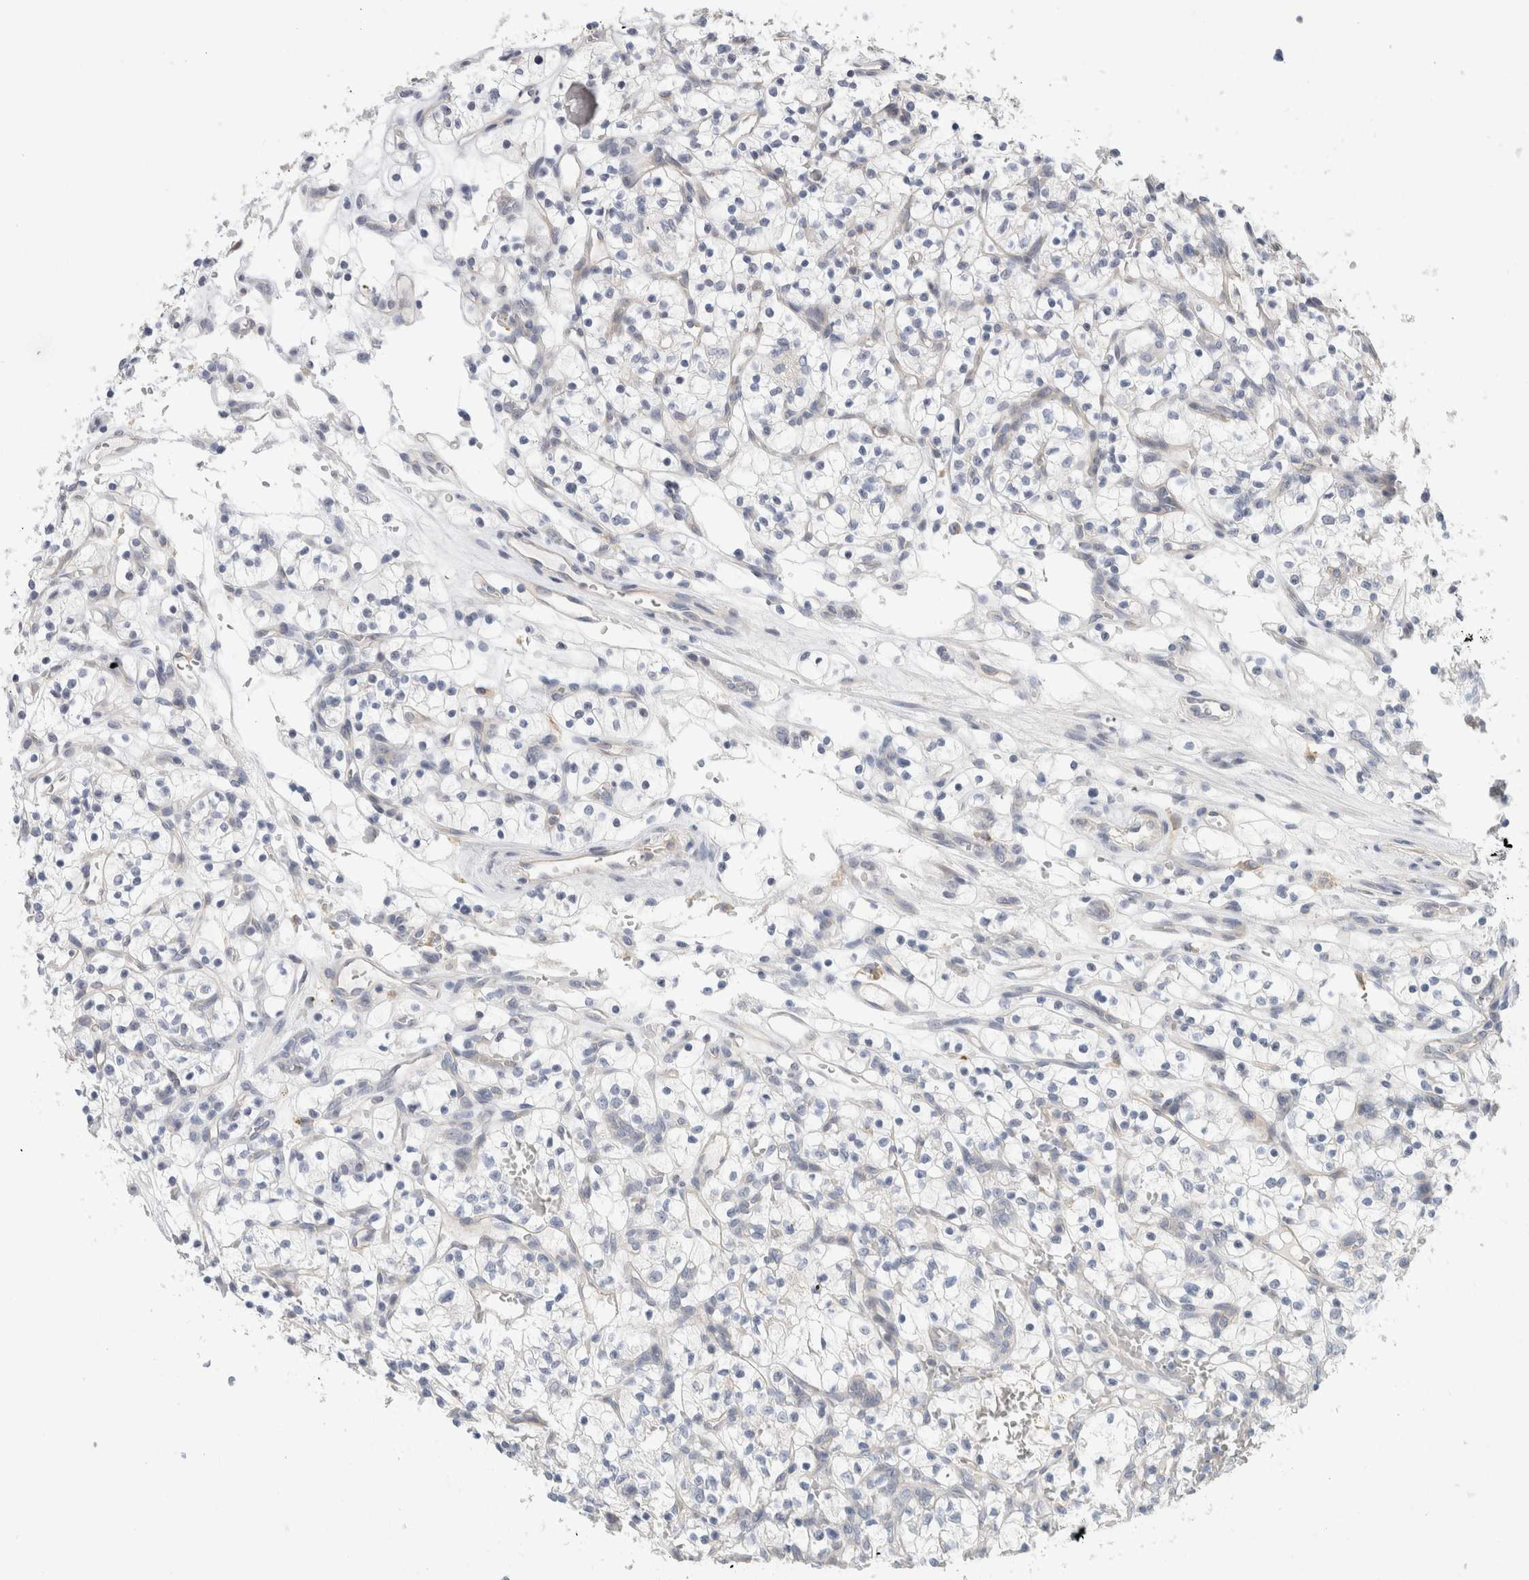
{"staining": {"intensity": "negative", "quantity": "none", "location": "none"}, "tissue": "renal cancer", "cell_type": "Tumor cells", "image_type": "cancer", "snomed": [{"axis": "morphology", "description": "Adenocarcinoma, NOS"}, {"axis": "topography", "description": "Kidney"}], "caption": "This is an IHC histopathology image of renal cancer (adenocarcinoma). There is no positivity in tumor cells.", "gene": "SYTL5", "patient": {"sex": "female", "age": 57}}